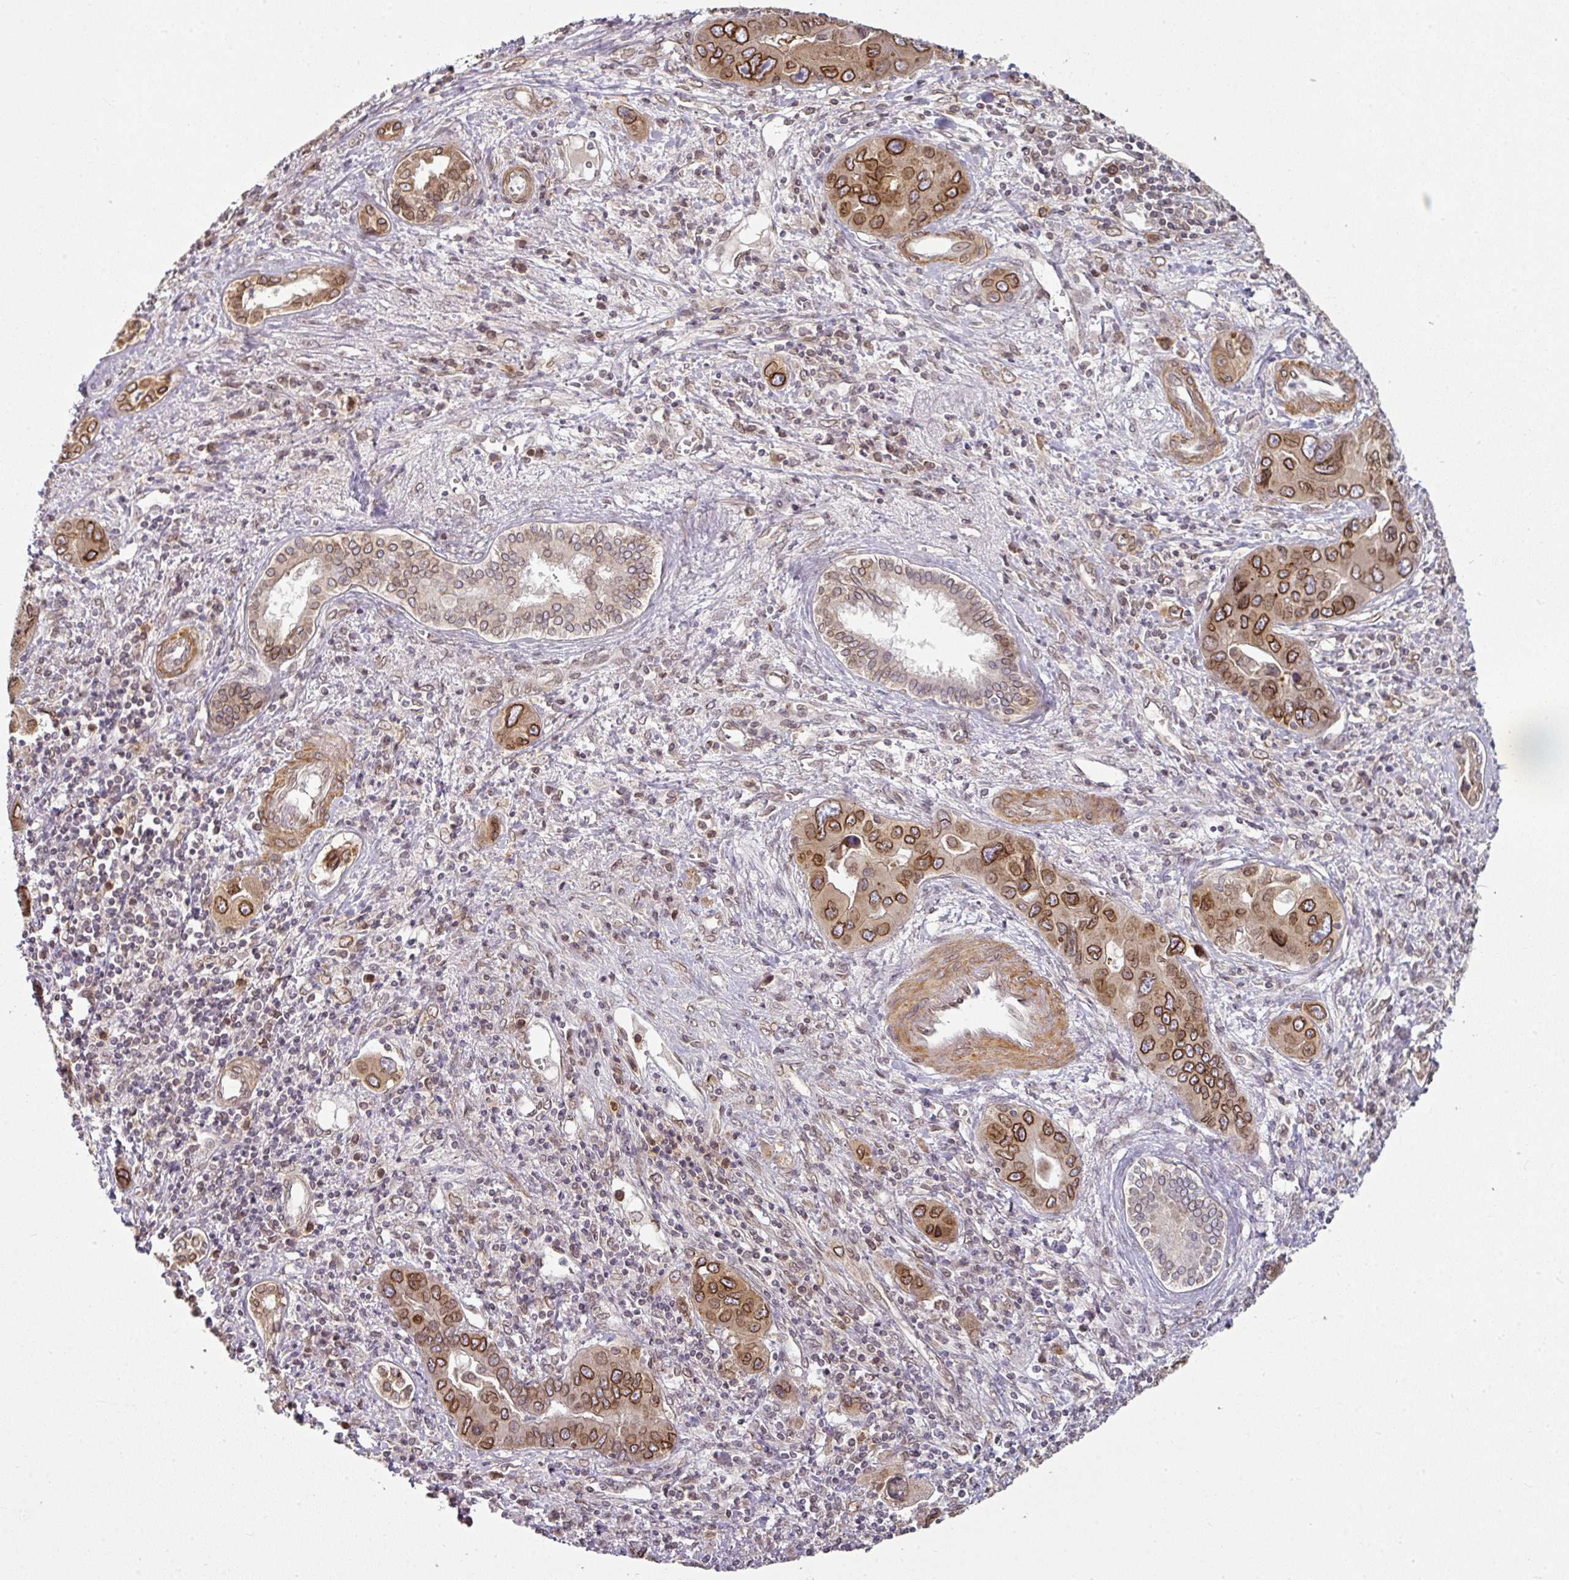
{"staining": {"intensity": "strong", "quantity": ">75%", "location": "cytoplasmic/membranous,nuclear"}, "tissue": "liver cancer", "cell_type": "Tumor cells", "image_type": "cancer", "snomed": [{"axis": "morphology", "description": "Cholangiocarcinoma"}, {"axis": "topography", "description": "Liver"}], "caption": "Strong cytoplasmic/membranous and nuclear protein expression is appreciated in about >75% of tumor cells in cholangiocarcinoma (liver). The staining was performed using DAB to visualize the protein expression in brown, while the nuclei were stained in blue with hematoxylin (Magnification: 20x).", "gene": "RANGAP1", "patient": {"sex": "male", "age": 67}}